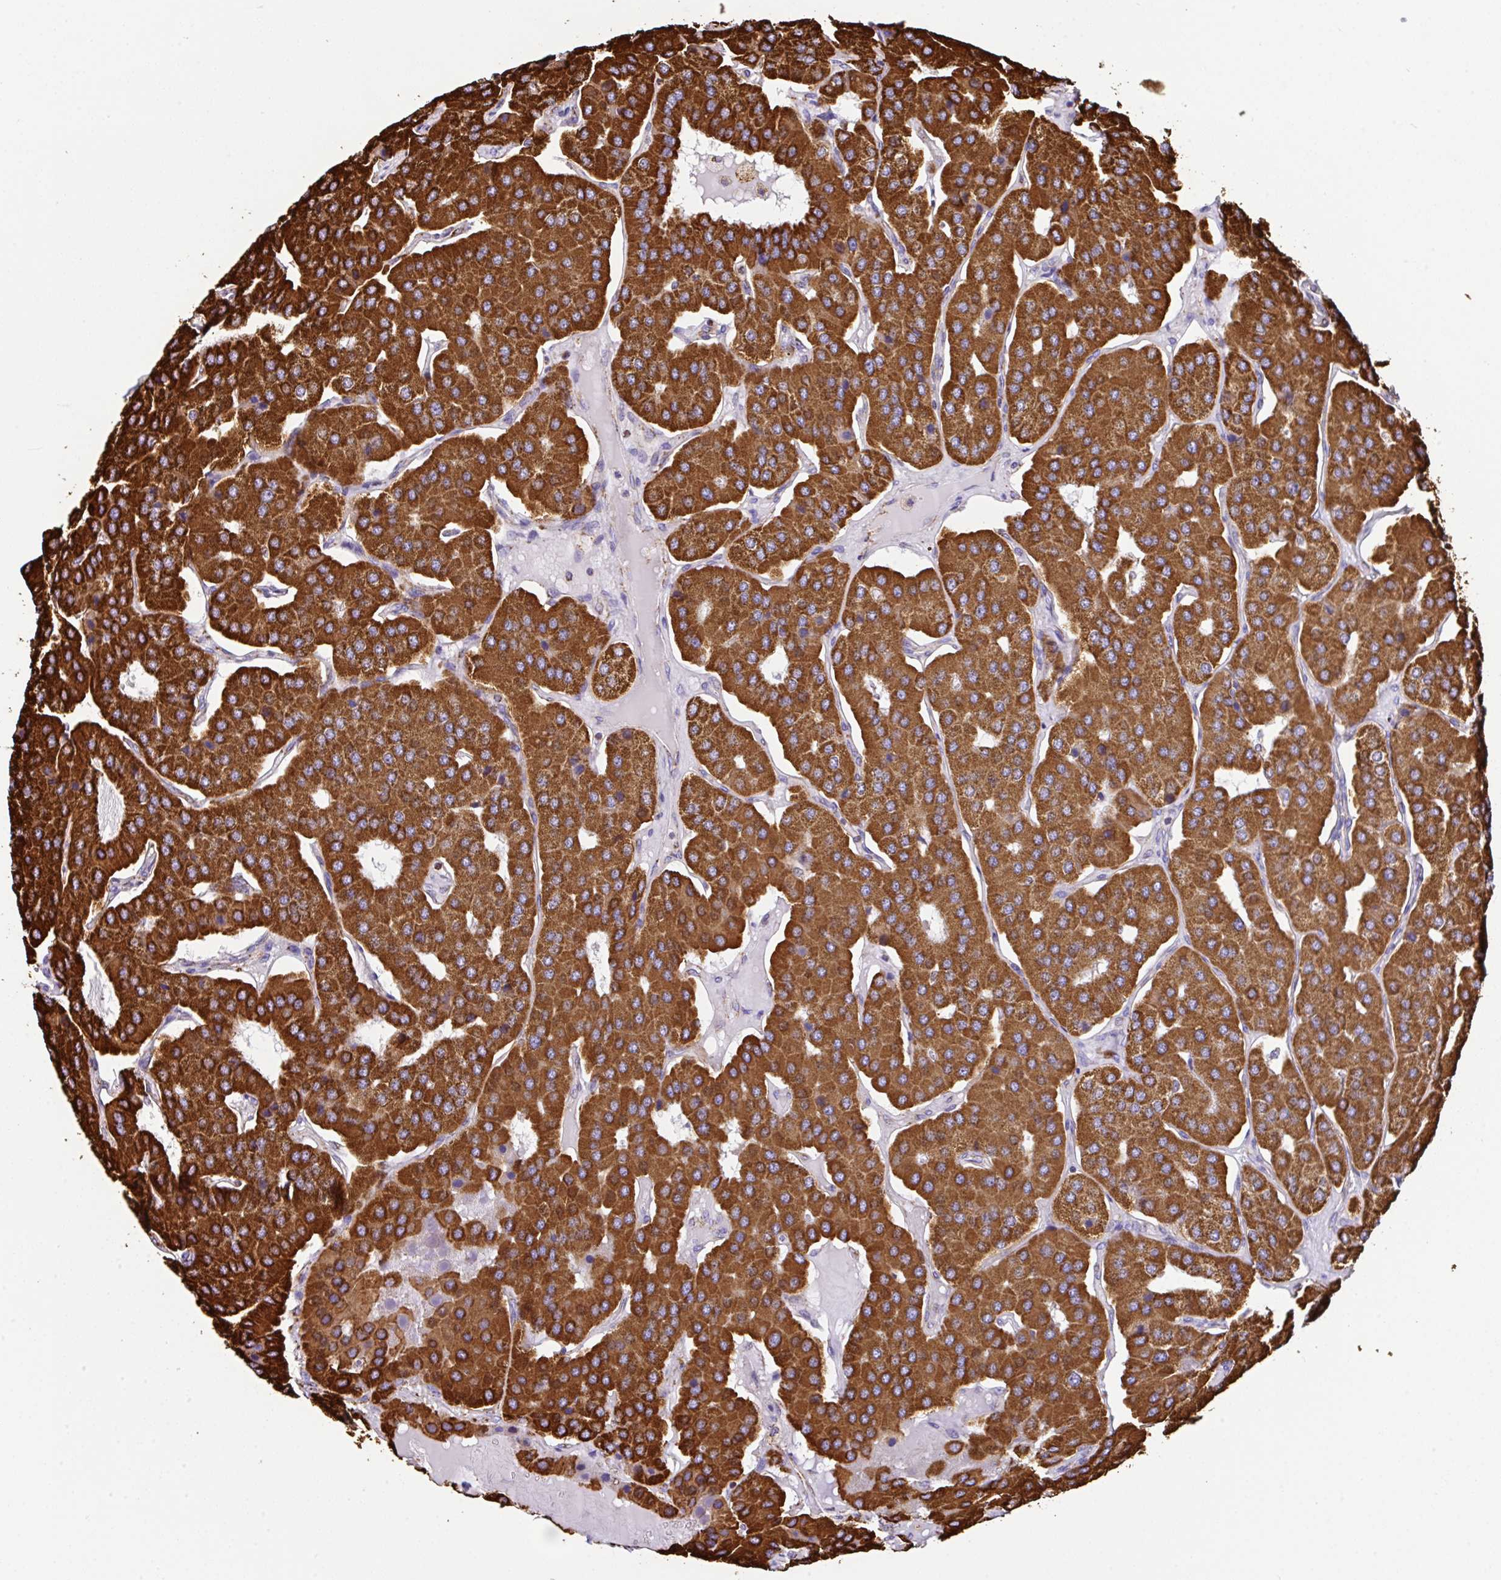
{"staining": {"intensity": "strong", "quantity": ">75%", "location": "cytoplasmic/membranous"}, "tissue": "parathyroid gland", "cell_type": "Glandular cells", "image_type": "normal", "snomed": [{"axis": "morphology", "description": "Normal tissue, NOS"}, {"axis": "morphology", "description": "Adenoma, NOS"}, {"axis": "topography", "description": "Parathyroid gland"}], "caption": "A high amount of strong cytoplasmic/membranous positivity is present in about >75% of glandular cells in unremarkable parathyroid gland.", "gene": "ANKRD33B", "patient": {"sex": "female", "age": 86}}